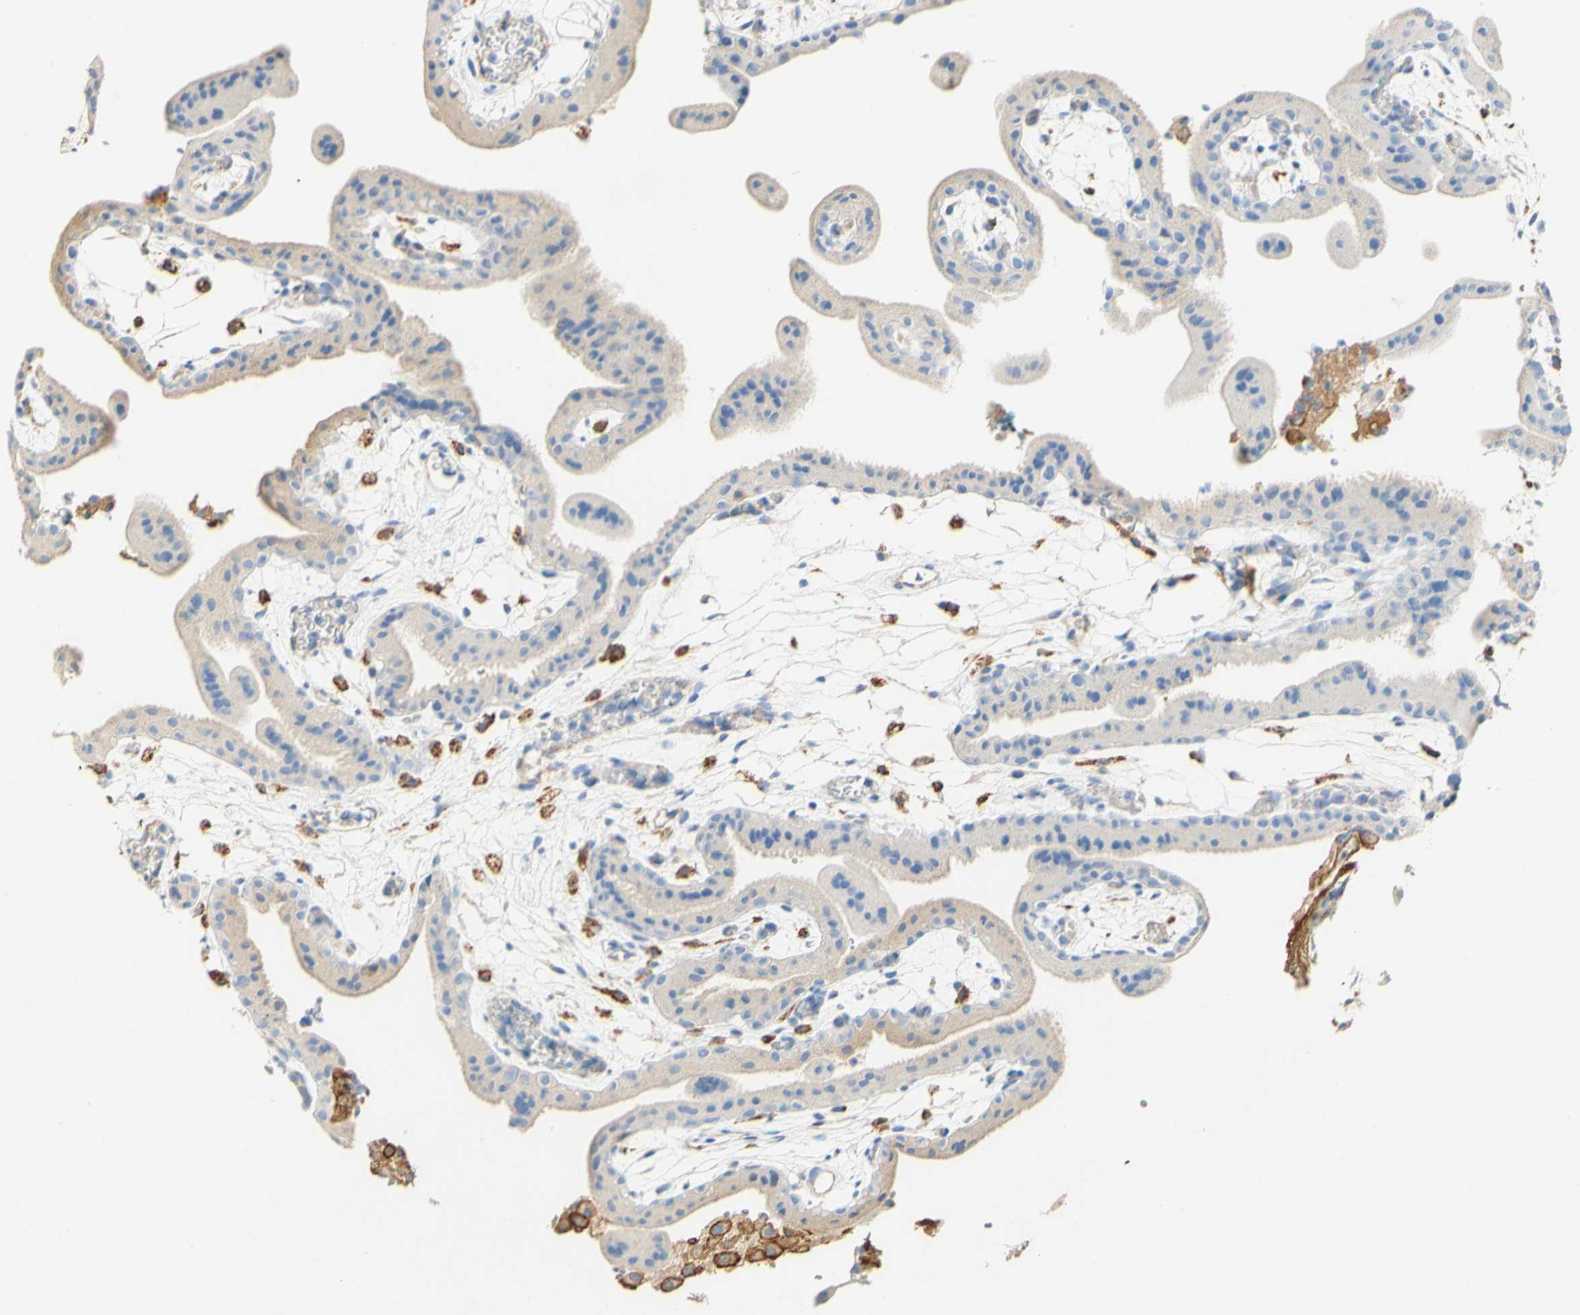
{"staining": {"intensity": "weak", "quantity": "<25%", "location": "cytoplasmic/membranous"}, "tissue": "placenta", "cell_type": "Decidual cells", "image_type": "normal", "snomed": [{"axis": "morphology", "description": "Normal tissue, NOS"}, {"axis": "topography", "description": "Placenta"}], "caption": "Immunohistochemical staining of normal placenta shows no significant expression in decidual cells.", "gene": "FCGRT", "patient": {"sex": "female", "age": 18}}